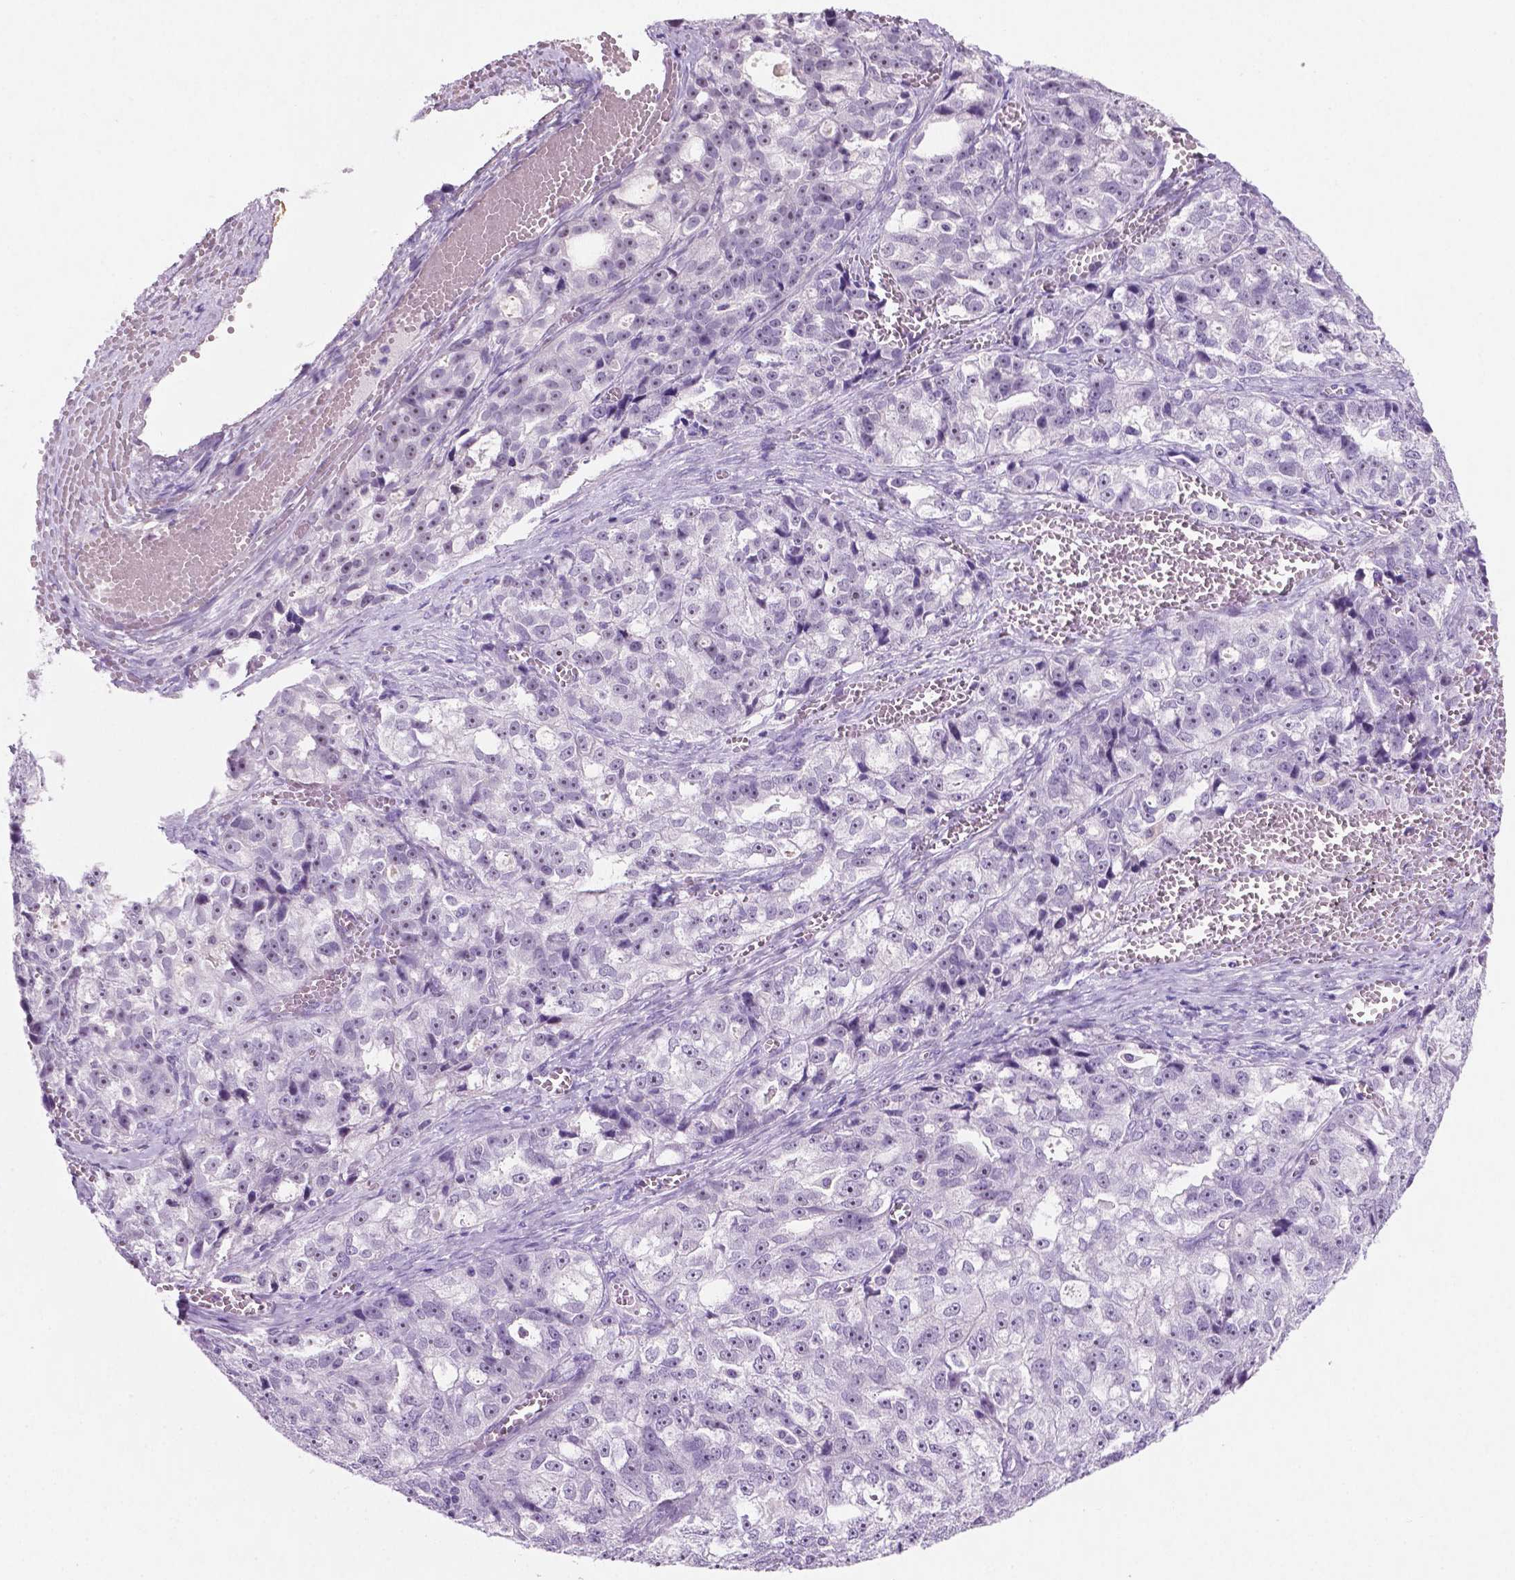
{"staining": {"intensity": "negative", "quantity": "none", "location": "none"}, "tissue": "ovarian cancer", "cell_type": "Tumor cells", "image_type": "cancer", "snomed": [{"axis": "morphology", "description": "Cystadenocarcinoma, serous, NOS"}, {"axis": "topography", "description": "Ovary"}], "caption": "The photomicrograph exhibits no staining of tumor cells in ovarian cancer (serous cystadenocarcinoma).", "gene": "C18orf21", "patient": {"sex": "female", "age": 51}}